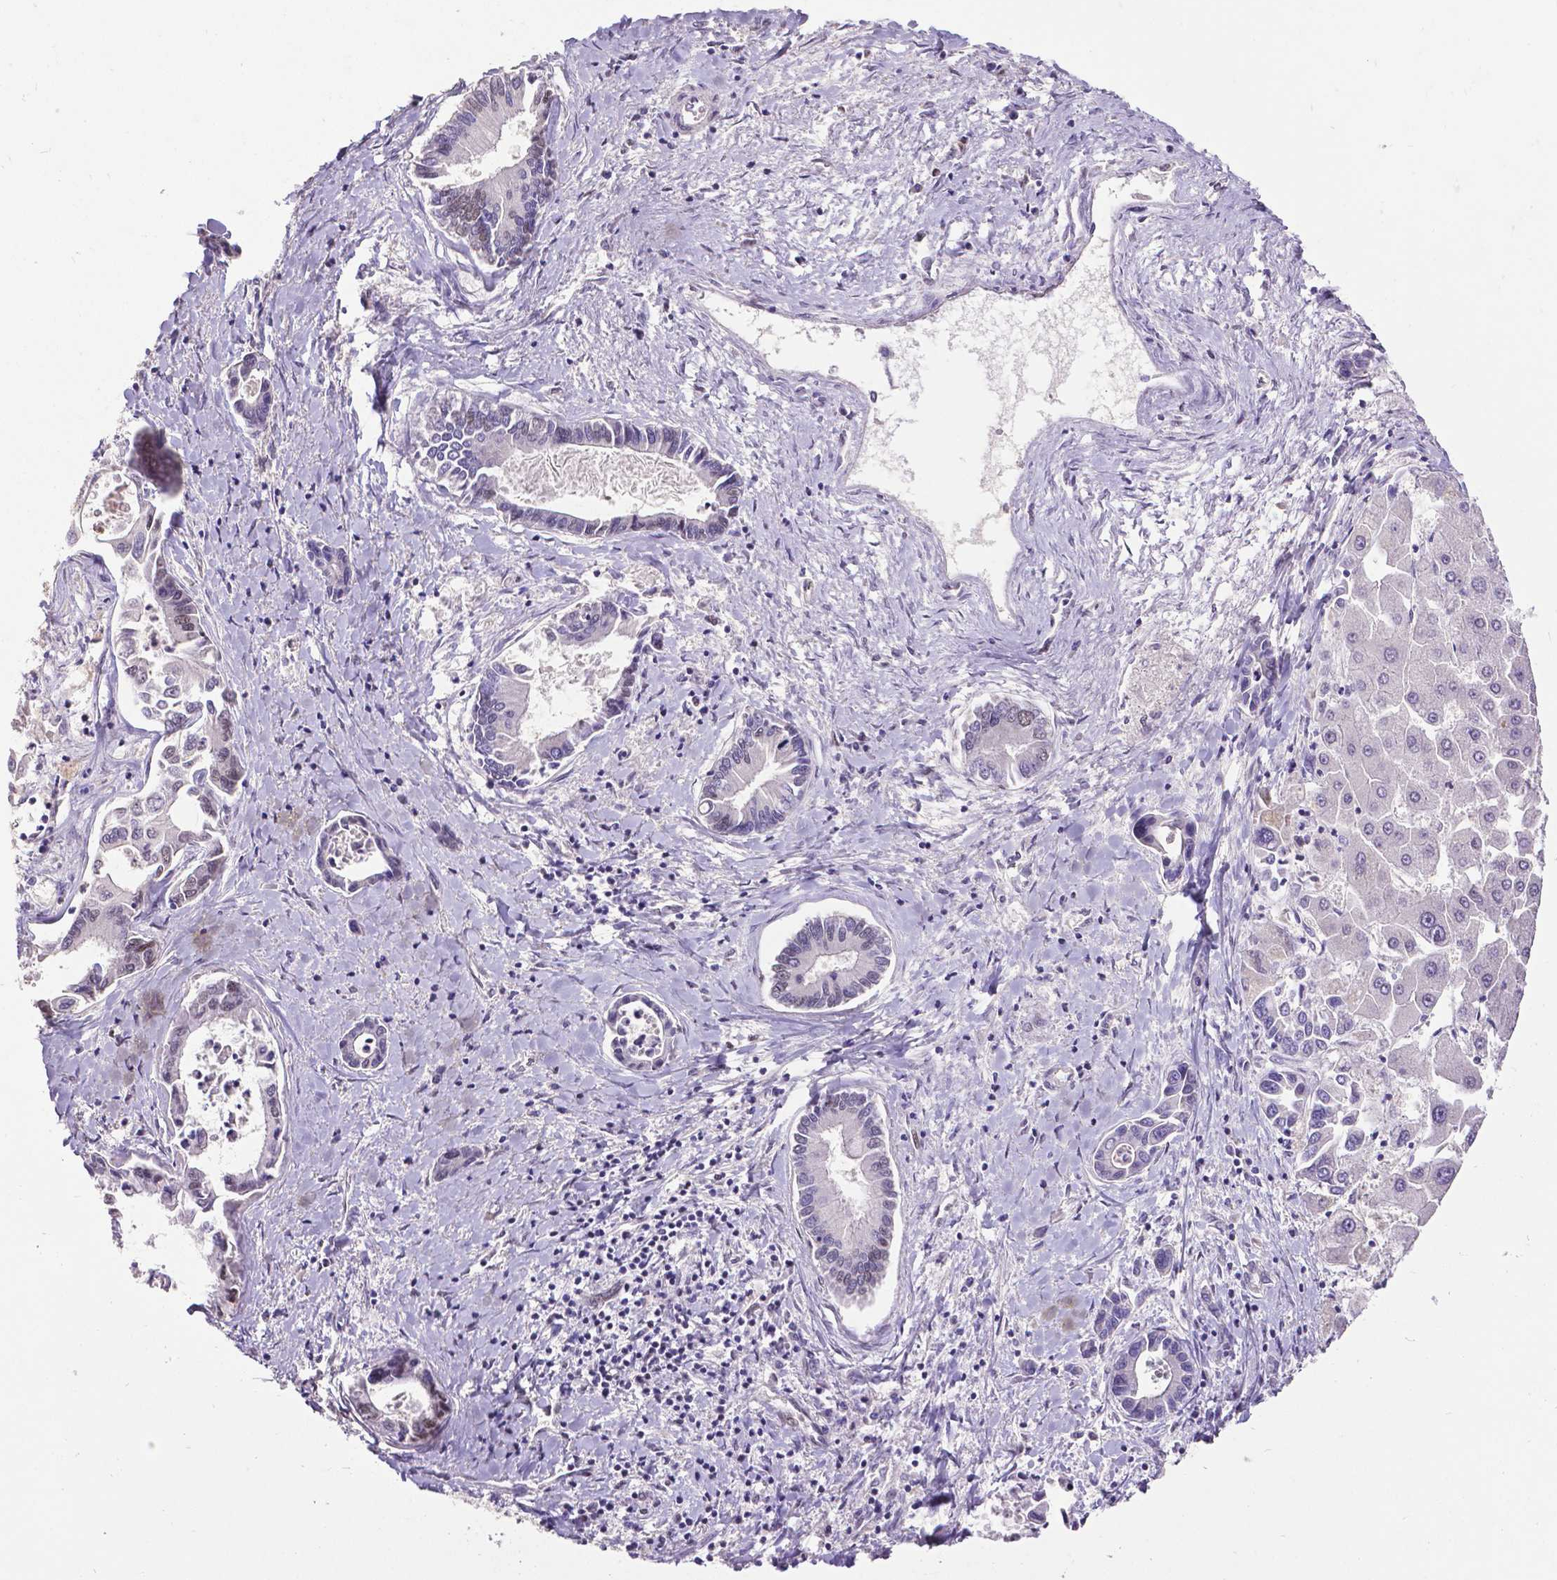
{"staining": {"intensity": "negative", "quantity": "none", "location": "none"}, "tissue": "liver cancer", "cell_type": "Tumor cells", "image_type": "cancer", "snomed": [{"axis": "morphology", "description": "Cholangiocarcinoma"}, {"axis": "topography", "description": "Liver"}], "caption": "IHC histopathology image of liver cancer stained for a protein (brown), which demonstrates no staining in tumor cells.", "gene": "REST", "patient": {"sex": "male", "age": 66}}